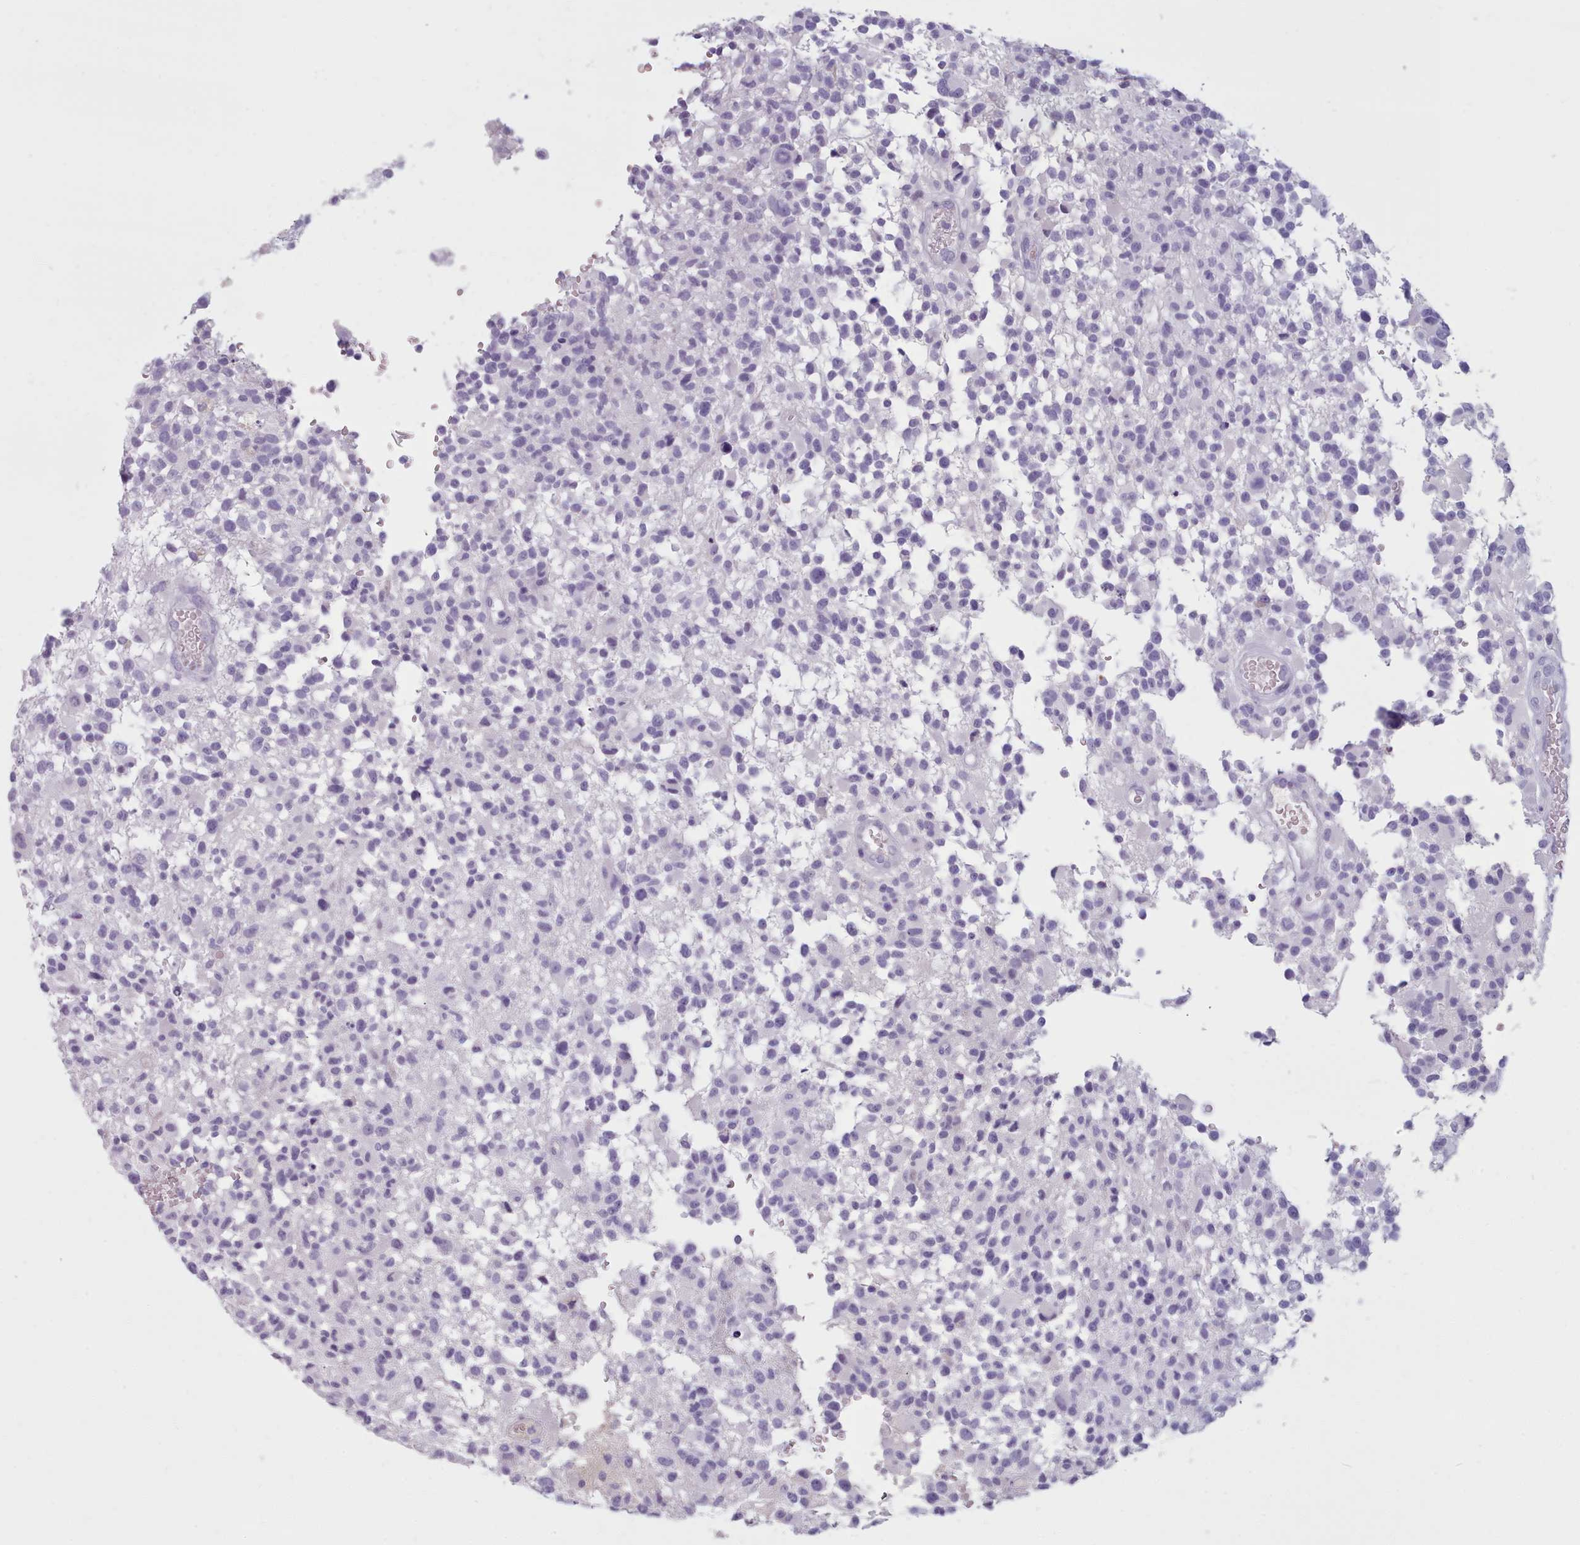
{"staining": {"intensity": "negative", "quantity": "none", "location": "none"}, "tissue": "glioma", "cell_type": "Tumor cells", "image_type": "cancer", "snomed": [{"axis": "morphology", "description": "Glioma, malignant, High grade"}, {"axis": "morphology", "description": "Glioblastoma, NOS"}, {"axis": "topography", "description": "Brain"}], "caption": "A micrograph of glioma stained for a protein displays no brown staining in tumor cells. (DAB immunohistochemistry, high magnification).", "gene": "ZNF43", "patient": {"sex": "male", "age": 60}}